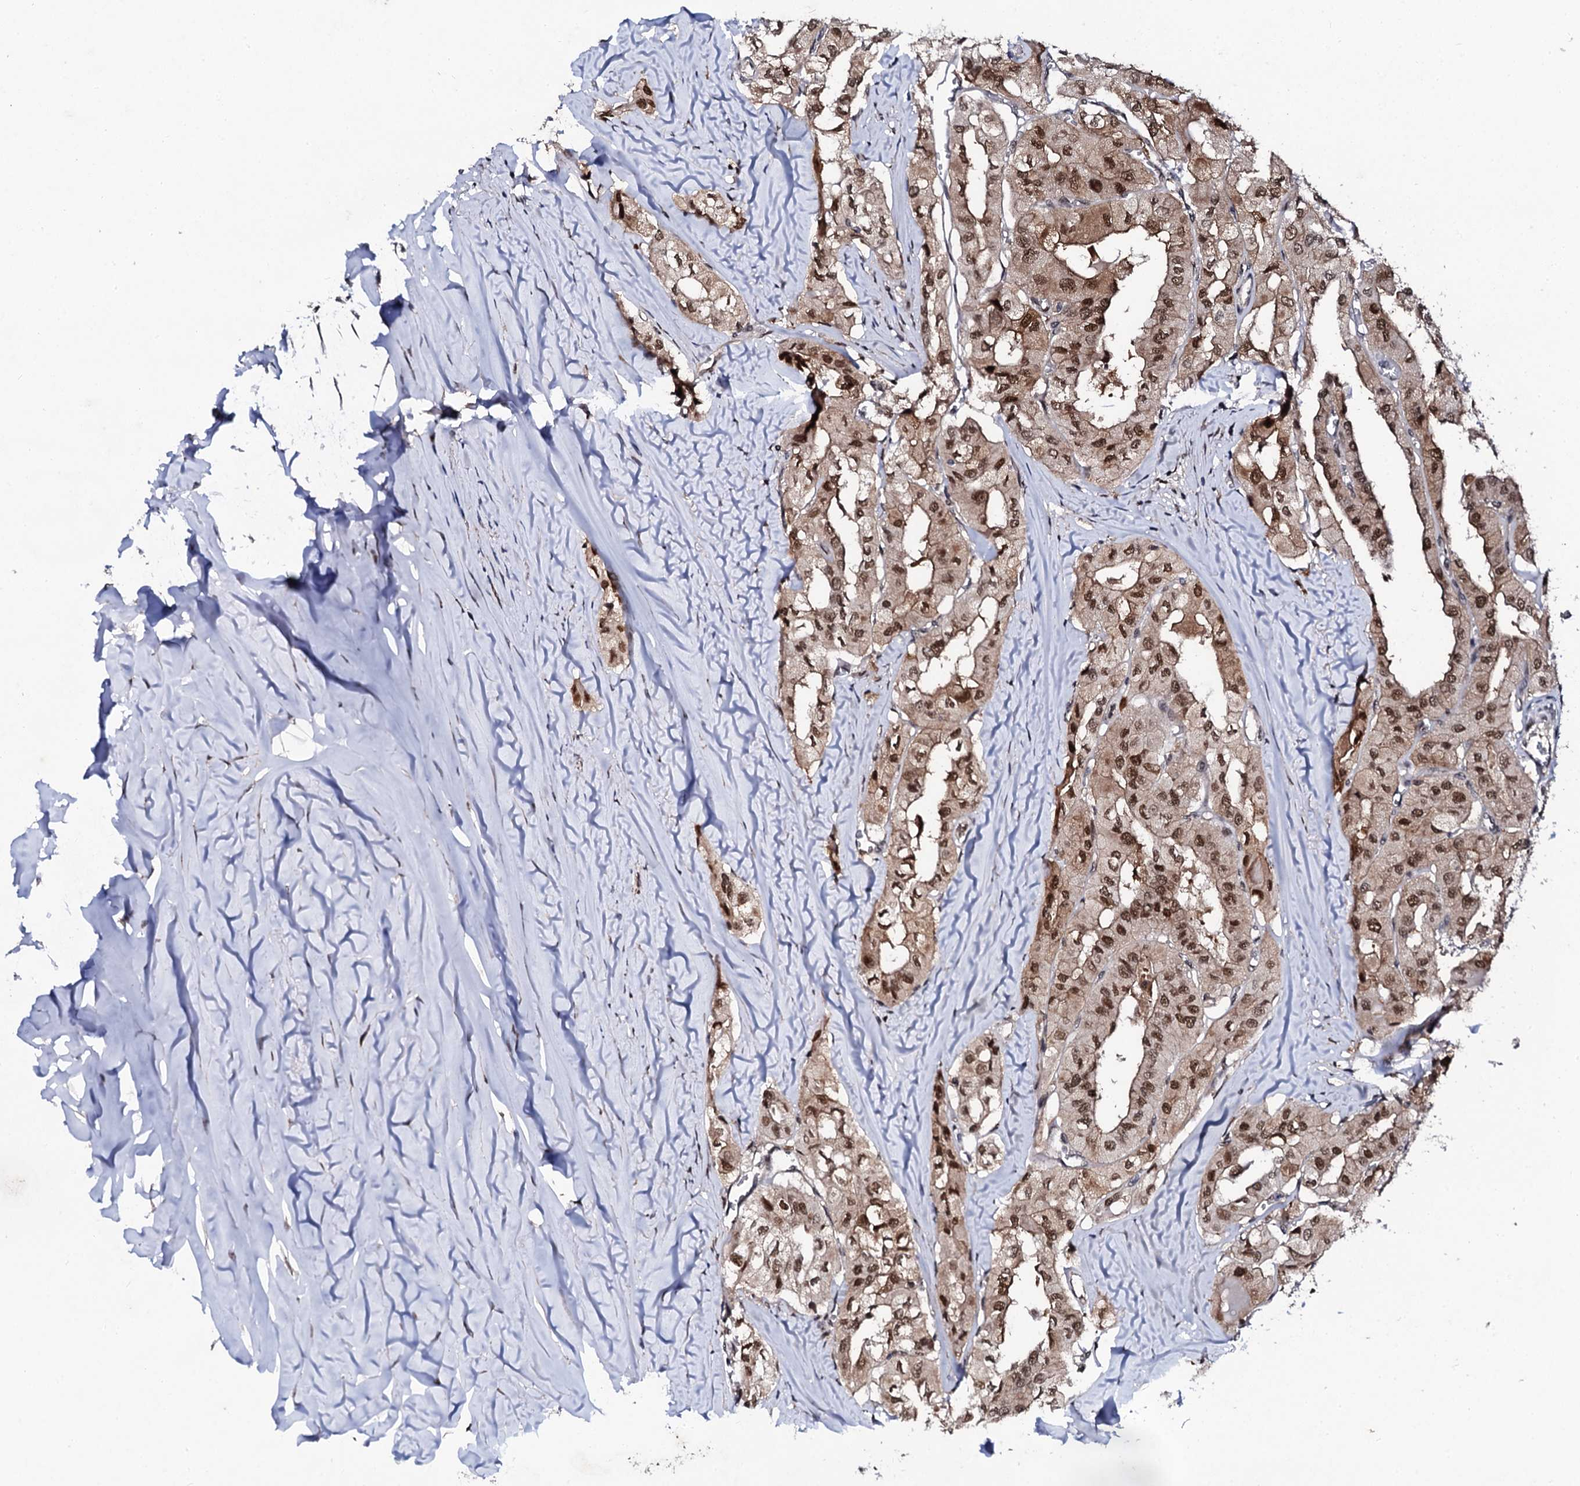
{"staining": {"intensity": "moderate", "quantity": ">75%", "location": "cytoplasmic/membranous,nuclear"}, "tissue": "thyroid cancer", "cell_type": "Tumor cells", "image_type": "cancer", "snomed": [{"axis": "morphology", "description": "Papillary adenocarcinoma, NOS"}, {"axis": "topography", "description": "Thyroid gland"}], "caption": "Moderate cytoplasmic/membranous and nuclear positivity is appreciated in approximately >75% of tumor cells in papillary adenocarcinoma (thyroid).", "gene": "CSTF3", "patient": {"sex": "female", "age": 59}}